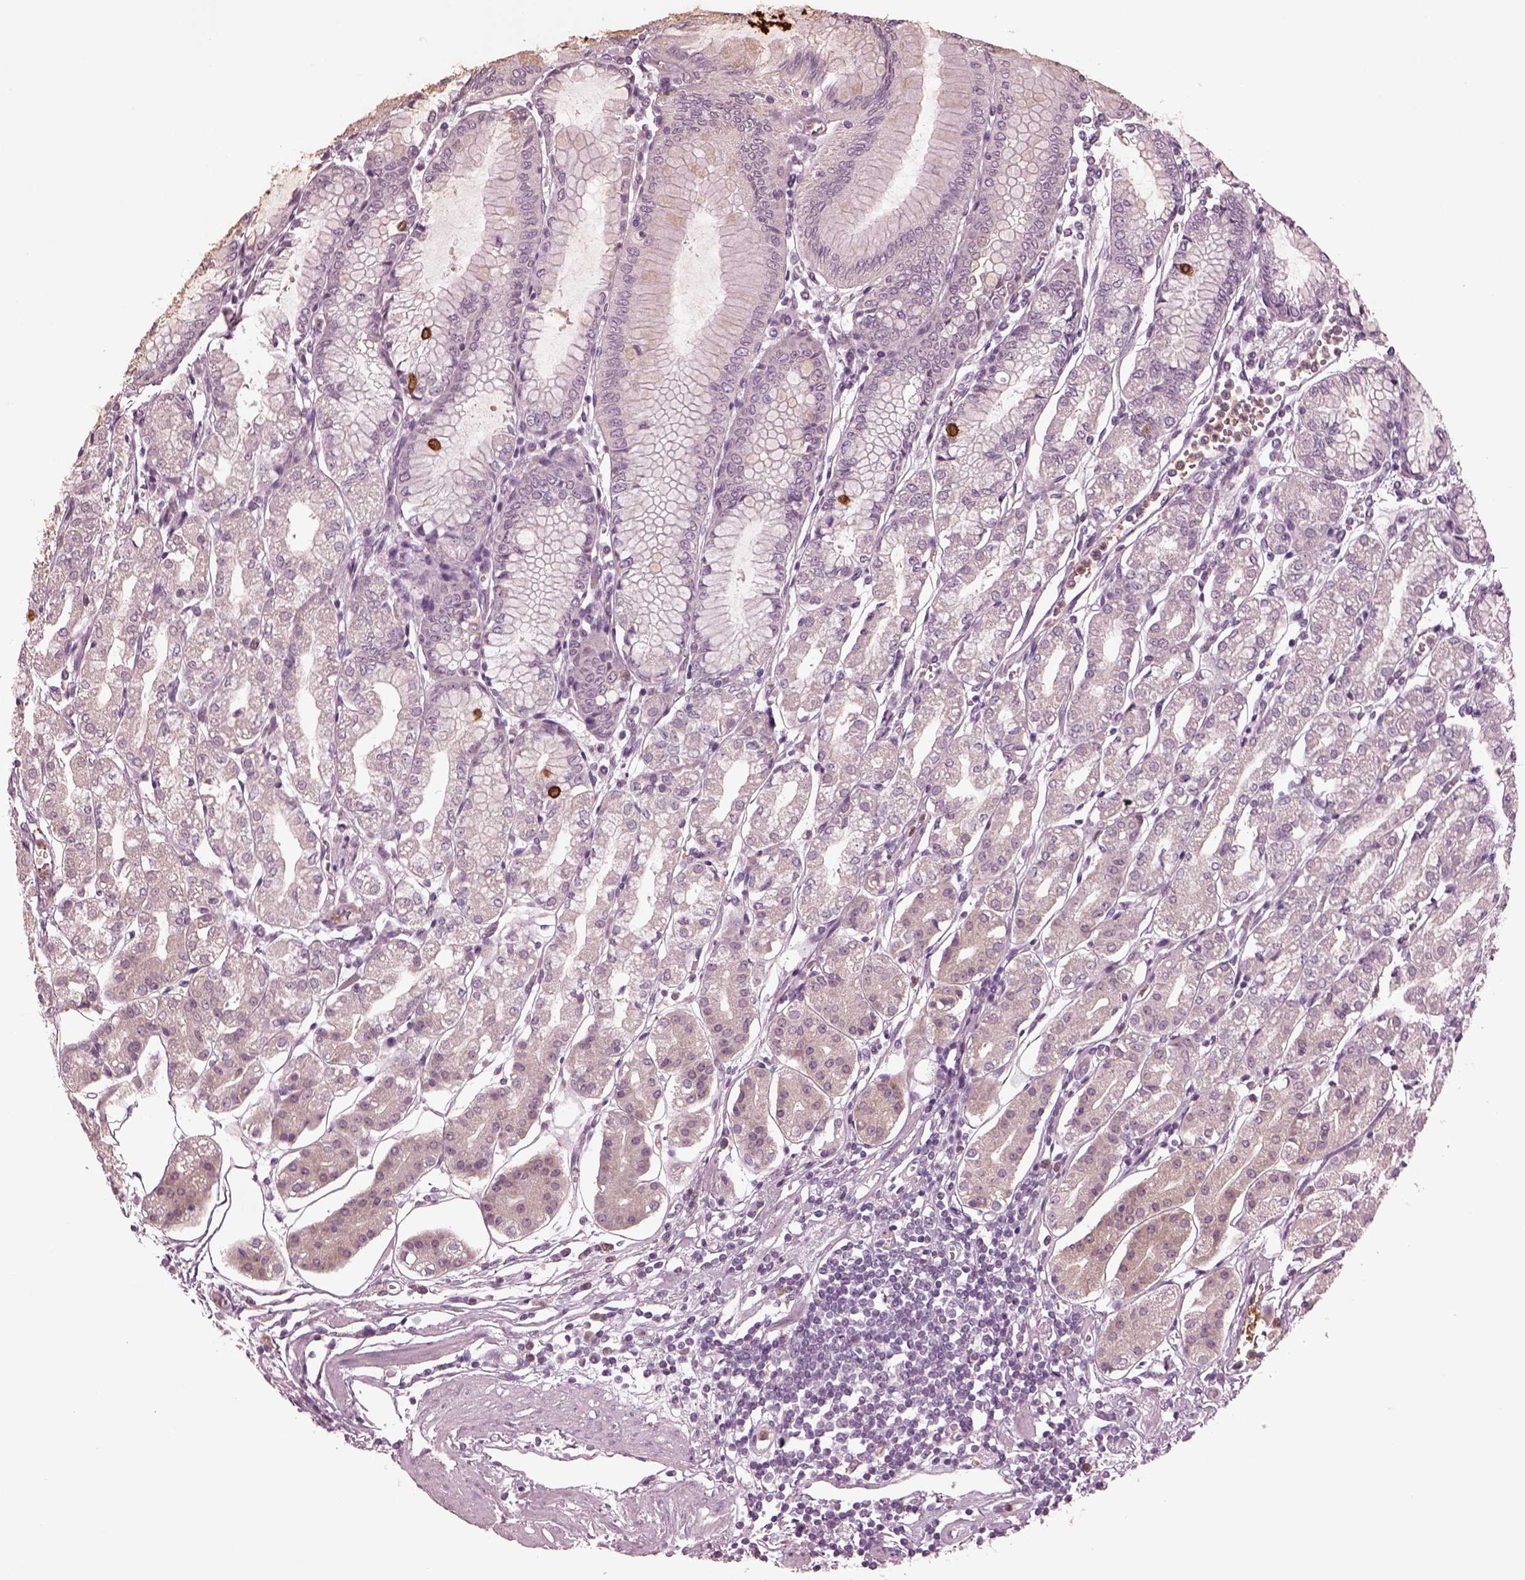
{"staining": {"intensity": "negative", "quantity": "none", "location": "none"}, "tissue": "stomach", "cell_type": "Glandular cells", "image_type": "normal", "snomed": [{"axis": "morphology", "description": "Normal tissue, NOS"}, {"axis": "topography", "description": "Skeletal muscle"}, {"axis": "topography", "description": "Stomach"}], "caption": "An immunohistochemistry (IHC) micrograph of normal stomach is shown. There is no staining in glandular cells of stomach.", "gene": "PSTPIP2", "patient": {"sex": "female", "age": 57}}